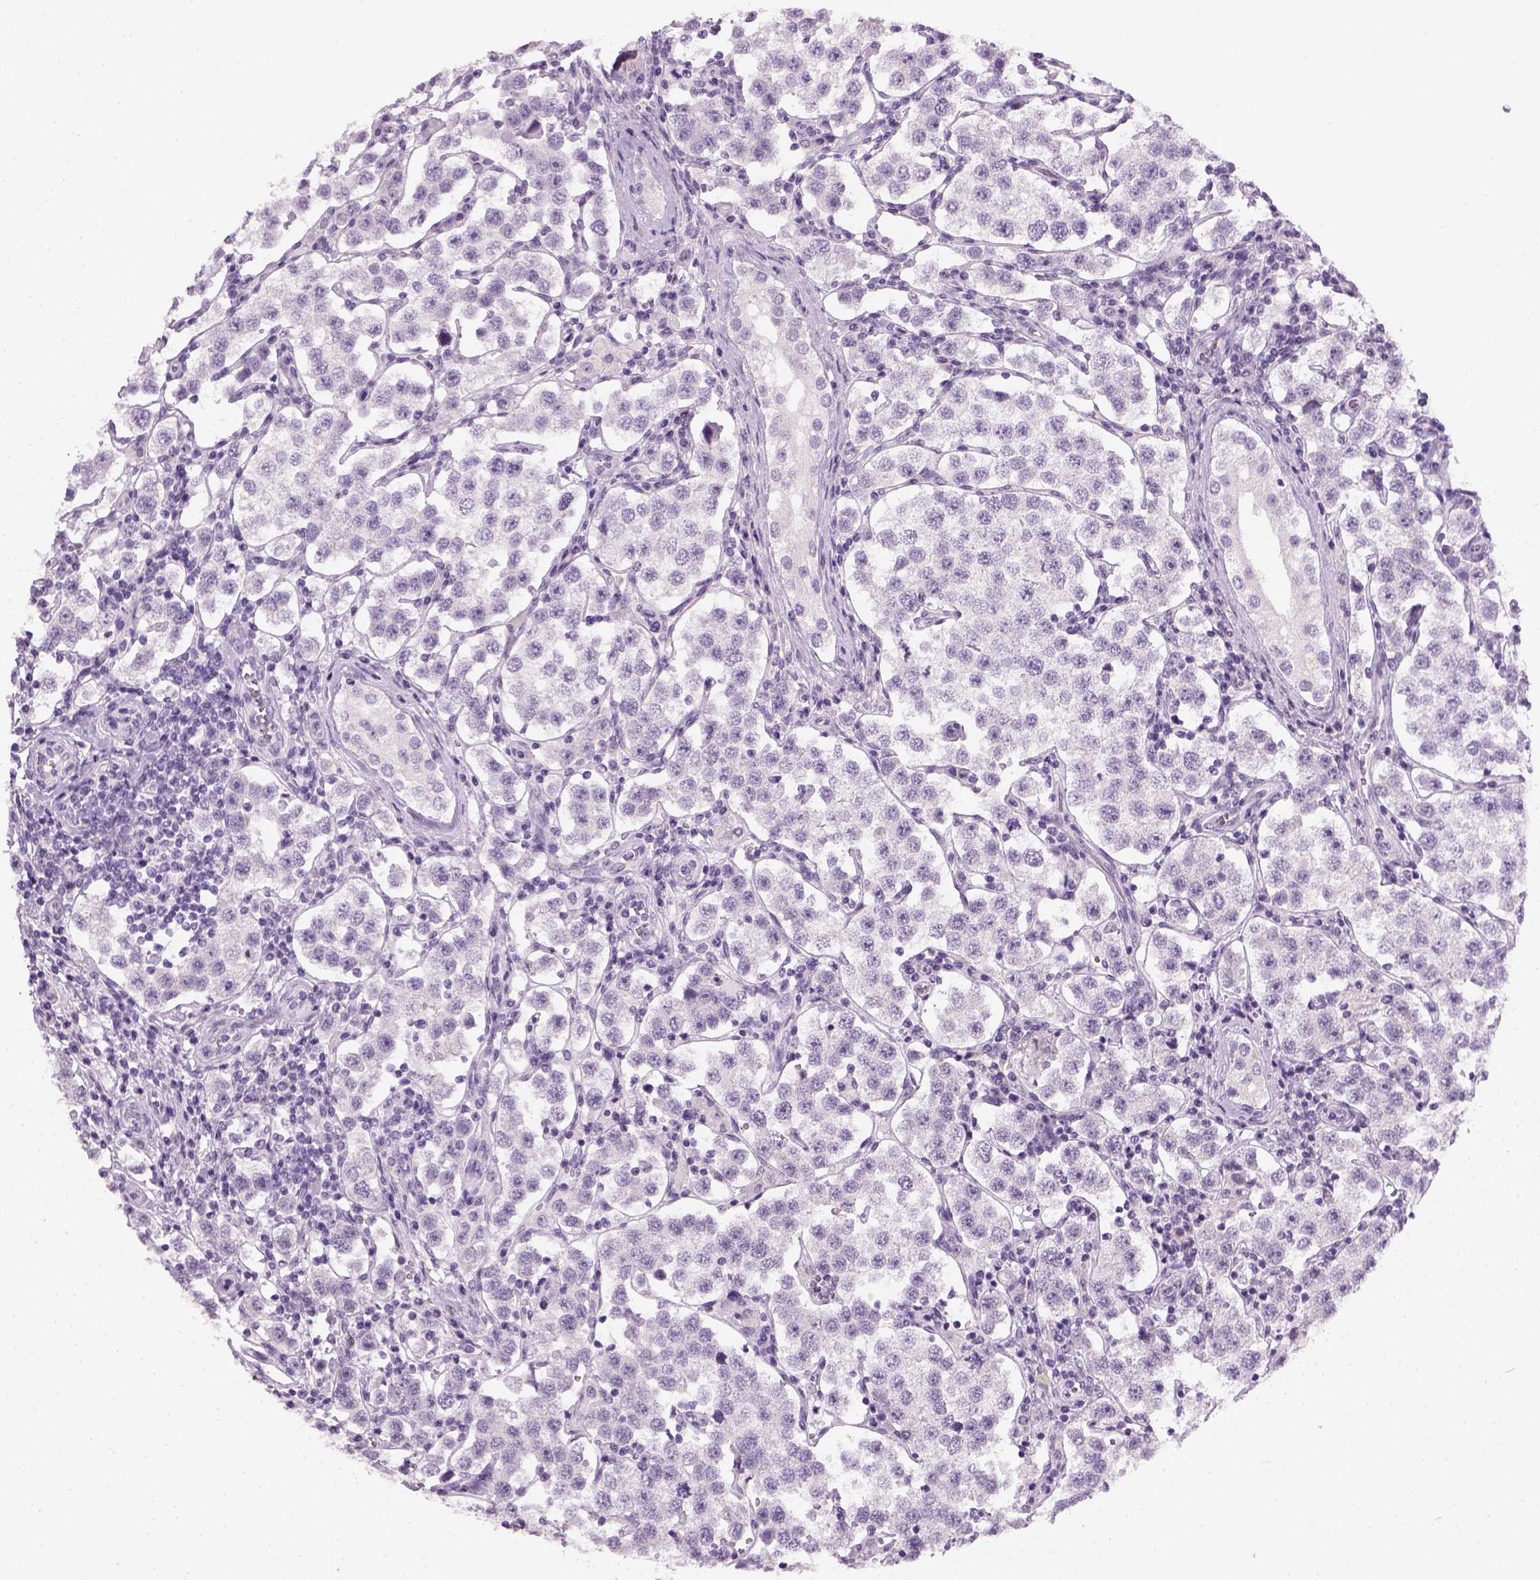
{"staining": {"intensity": "negative", "quantity": "none", "location": "none"}, "tissue": "testis cancer", "cell_type": "Tumor cells", "image_type": "cancer", "snomed": [{"axis": "morphology", "description": "Seminoma, NOS"}, {"axis": "topography", "description": "Testis"}], "caption": "Testis seminoma stained for a protein using immunohistochemistry (IHC) demonstrates no expression tumor cells.", "gene": "TH", "patient": {"sex": "male", "age": 37}}